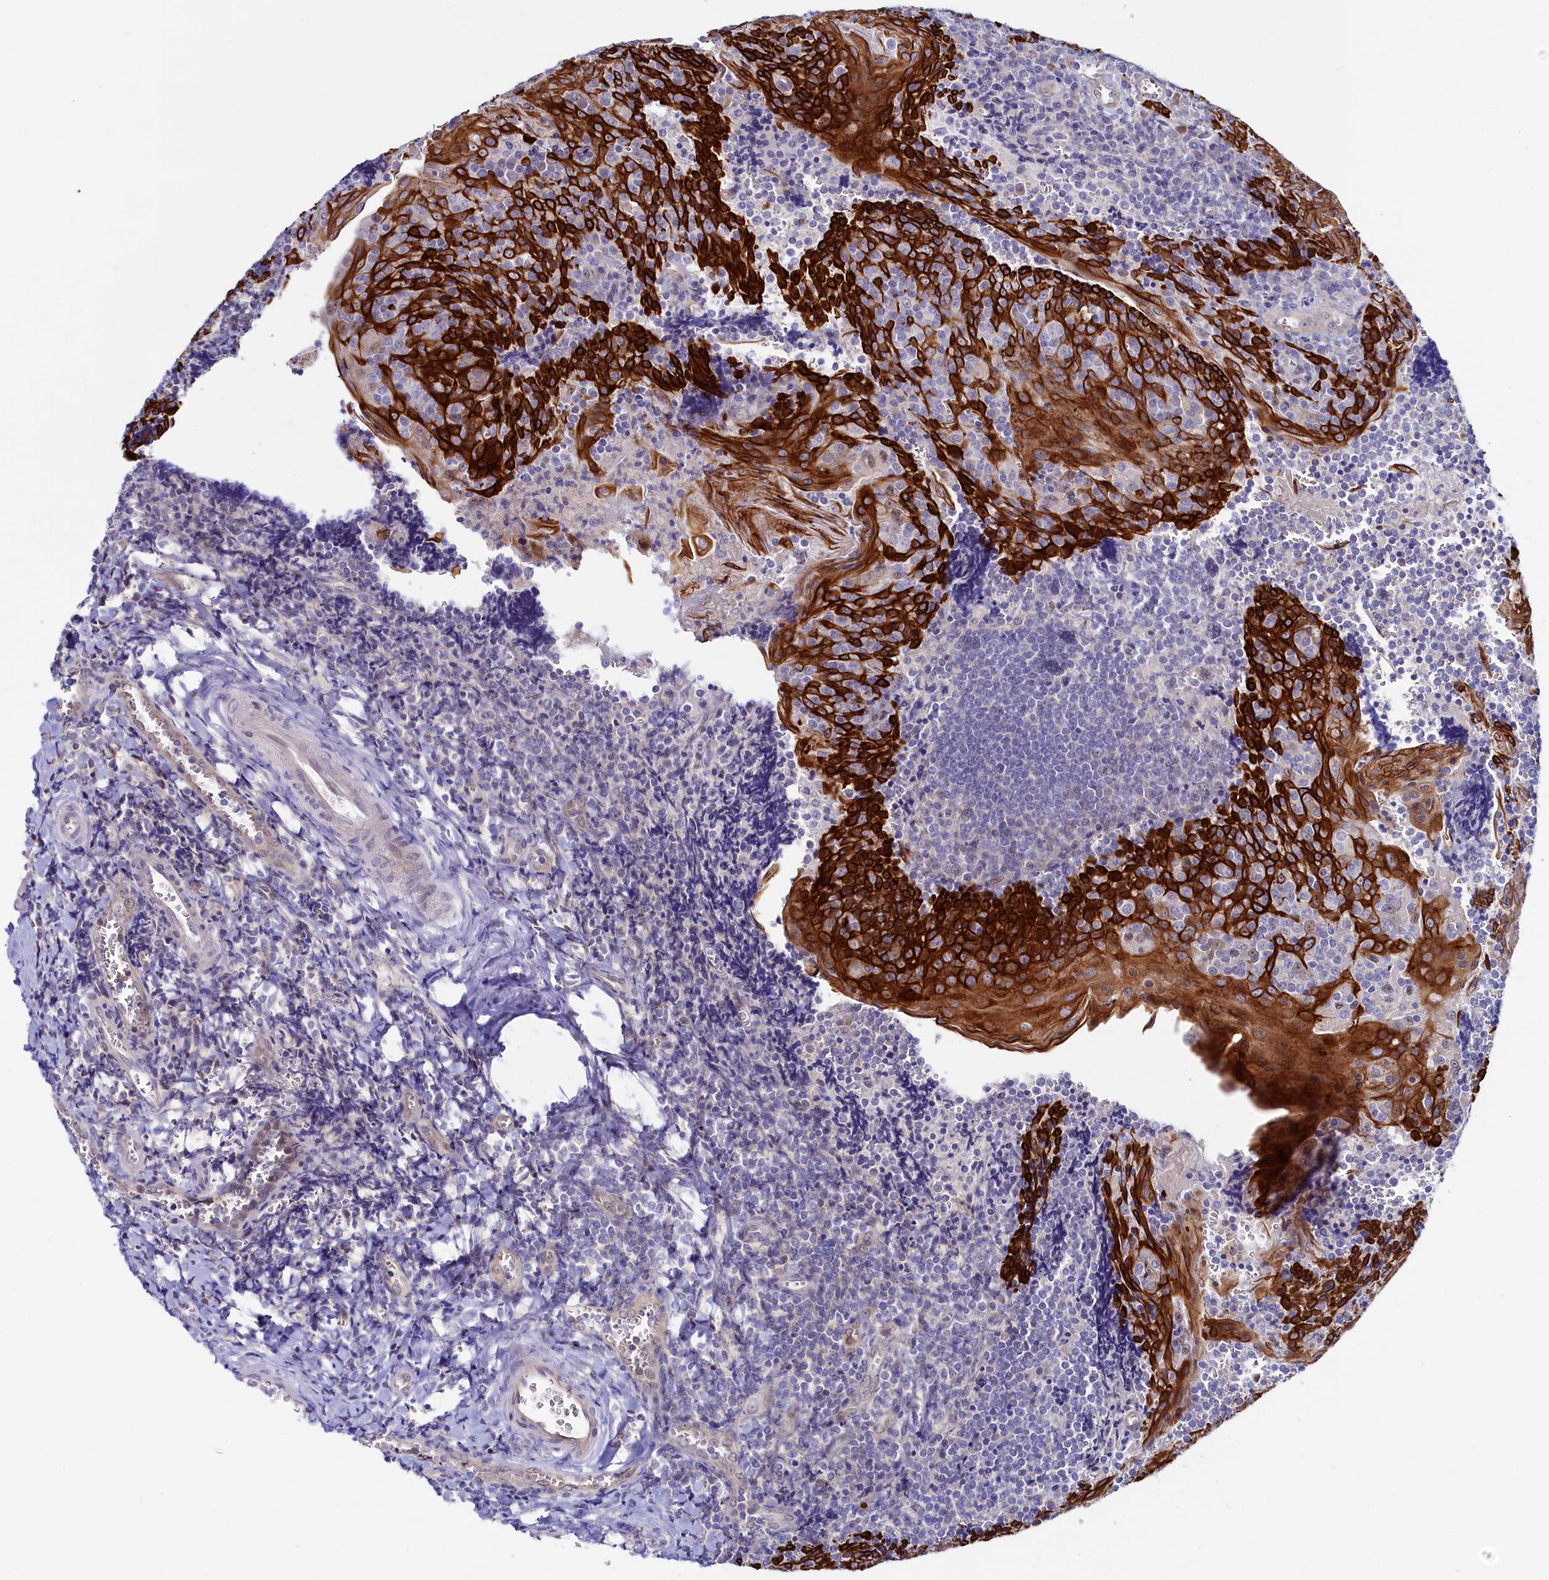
{"staining": {"intensity": "negative", "quantity": "none", "location": "none"}, "tissue": "tonsil", "cell_type": "Germinal center cells", "image_type": "normal", "snomed": [{"axis": "morphology", "description": "Normal tissue, NOS"}, {"axis": "topography", "description": "Tonsil"}], "caption": "The immunohistochemistry image has no significant expression in germinal center cells of tonsil. Nuclei are stained in blue.", "gene": "ASTE1", "patient": {"sex": "male", "age": 27}}